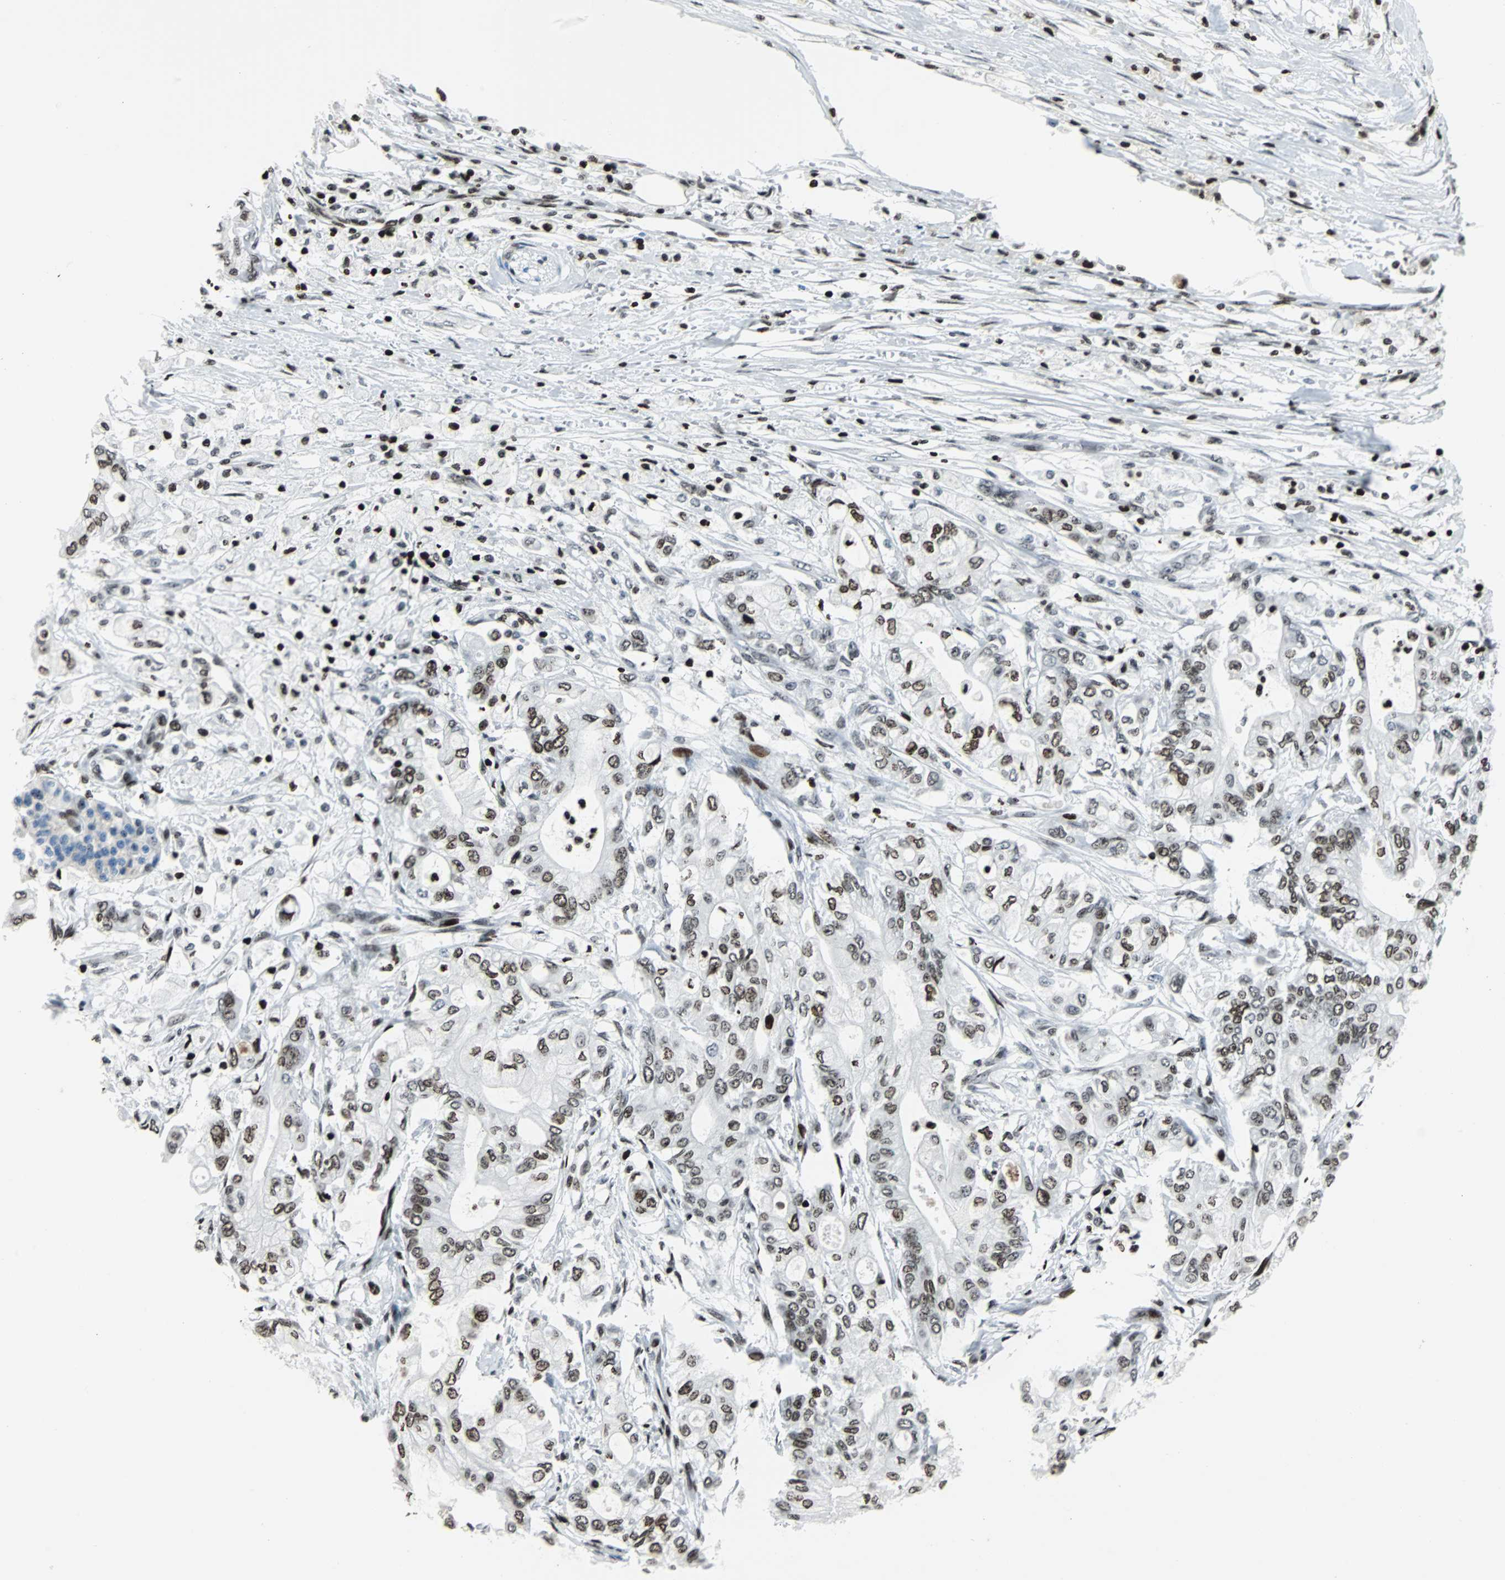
{"staining": {"intensity": "moderate", "quantity": ">75%", "location": "nuclear"}, "tissue": "pancreatic cancer", "cell_type": "Tumor cells", "image_type": "cancer", "snomed": [{"axis": "morphology", "description": "Adenocarcinoma, NOS"}, {"axis": "topography", "description": "Pancreas"}], "caption": "The histopathology image shows staining of pancreatic cancer (adenocarcinoma), revealing moderate nuclear protein expression (brown color) within tumor cells.", "gene": "ZNF131", "patient": {"sex": "male", "age": 70}}